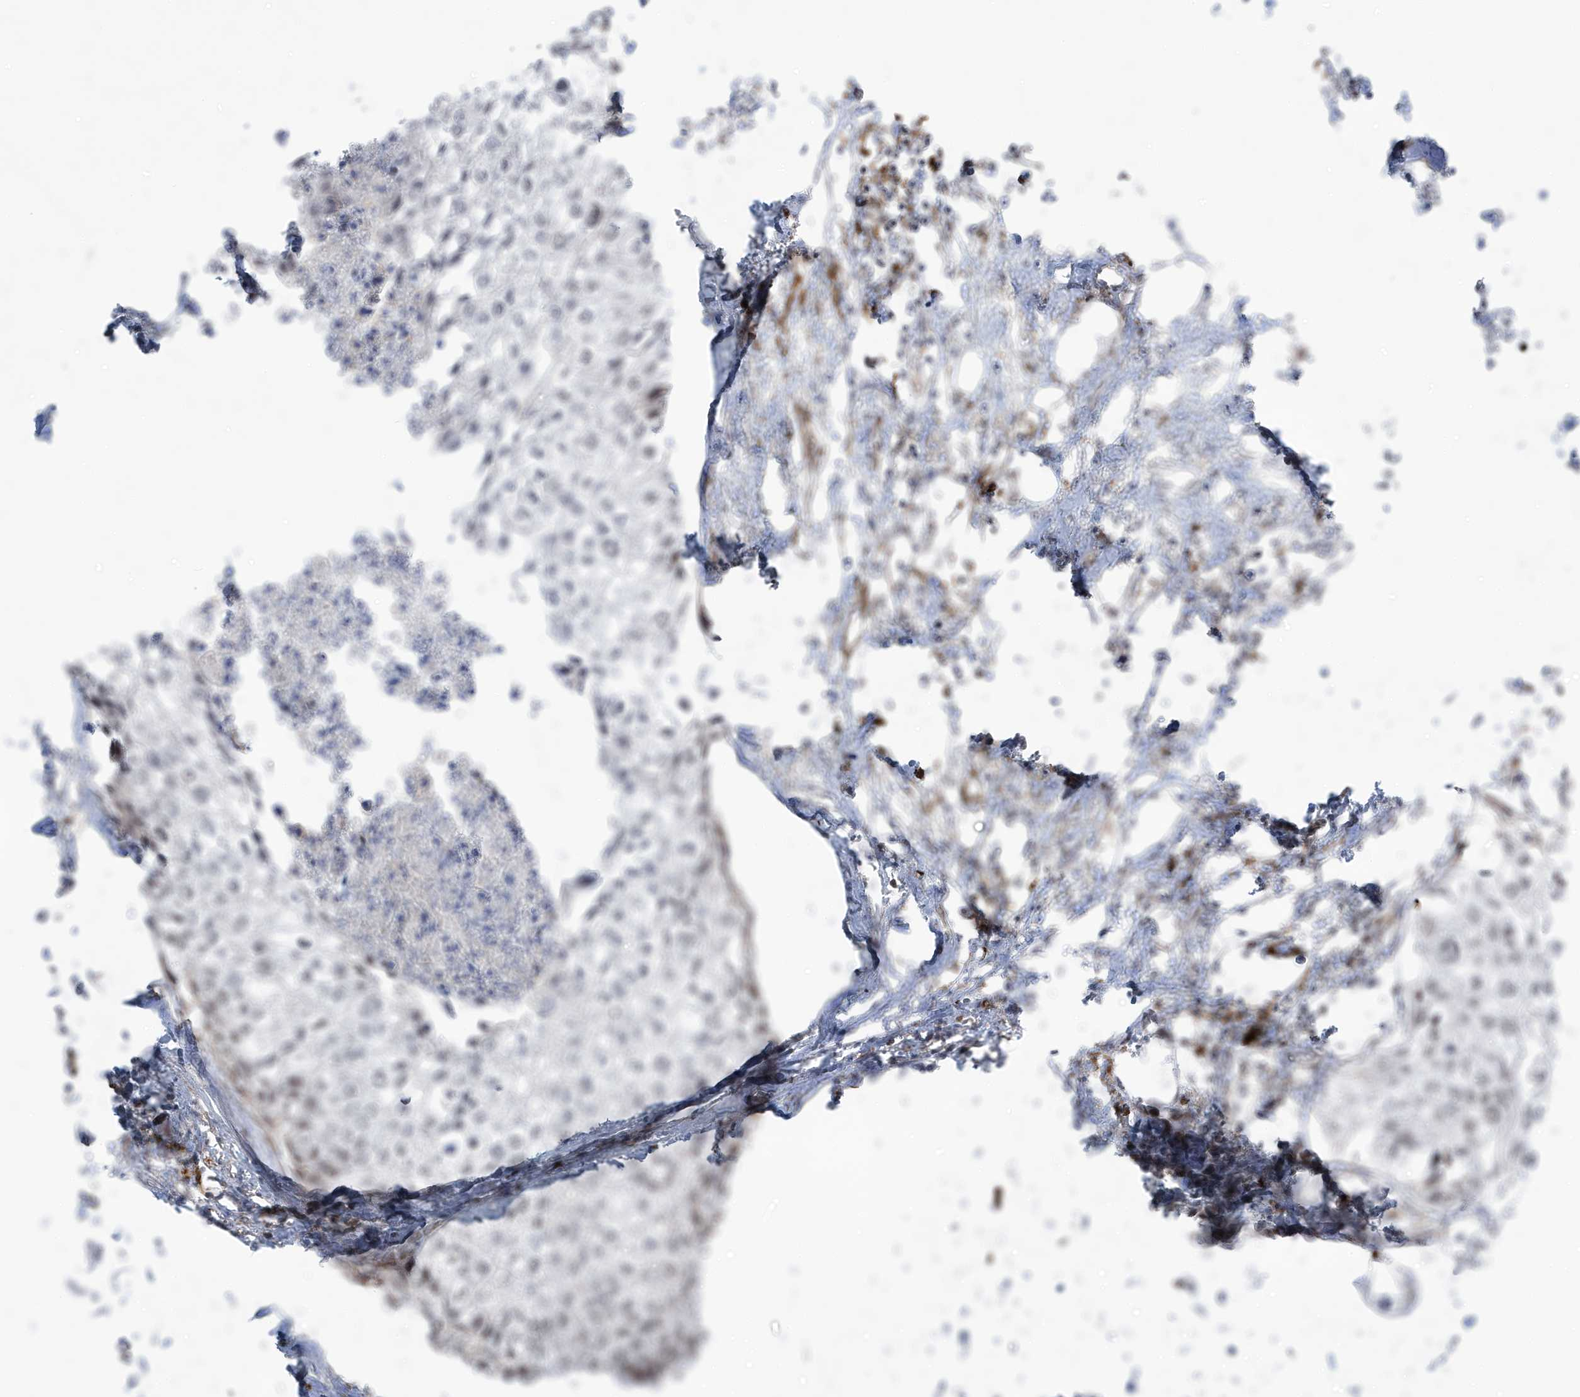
{"staining": {"intensity": "negative", "quantity": "none", "location": "none"}, "tissue": "urothelial cancer", "cell_type": "Tumor cells", "image_type": "cancer", "snomed": [{"axis": "morphology", "description": "Urothelial carcinoma, High grade"}, {"axis": "topography", "description": "Urinary bladder"}], "caption": "DAB (3,3'-diaminobenzidine) immunohistochemical staining of human urothelial cancer reveals no significant positivity in tumor cells.", "gene": "ADAMTSL3", "patient": {"sex": "male", "age": 64}}